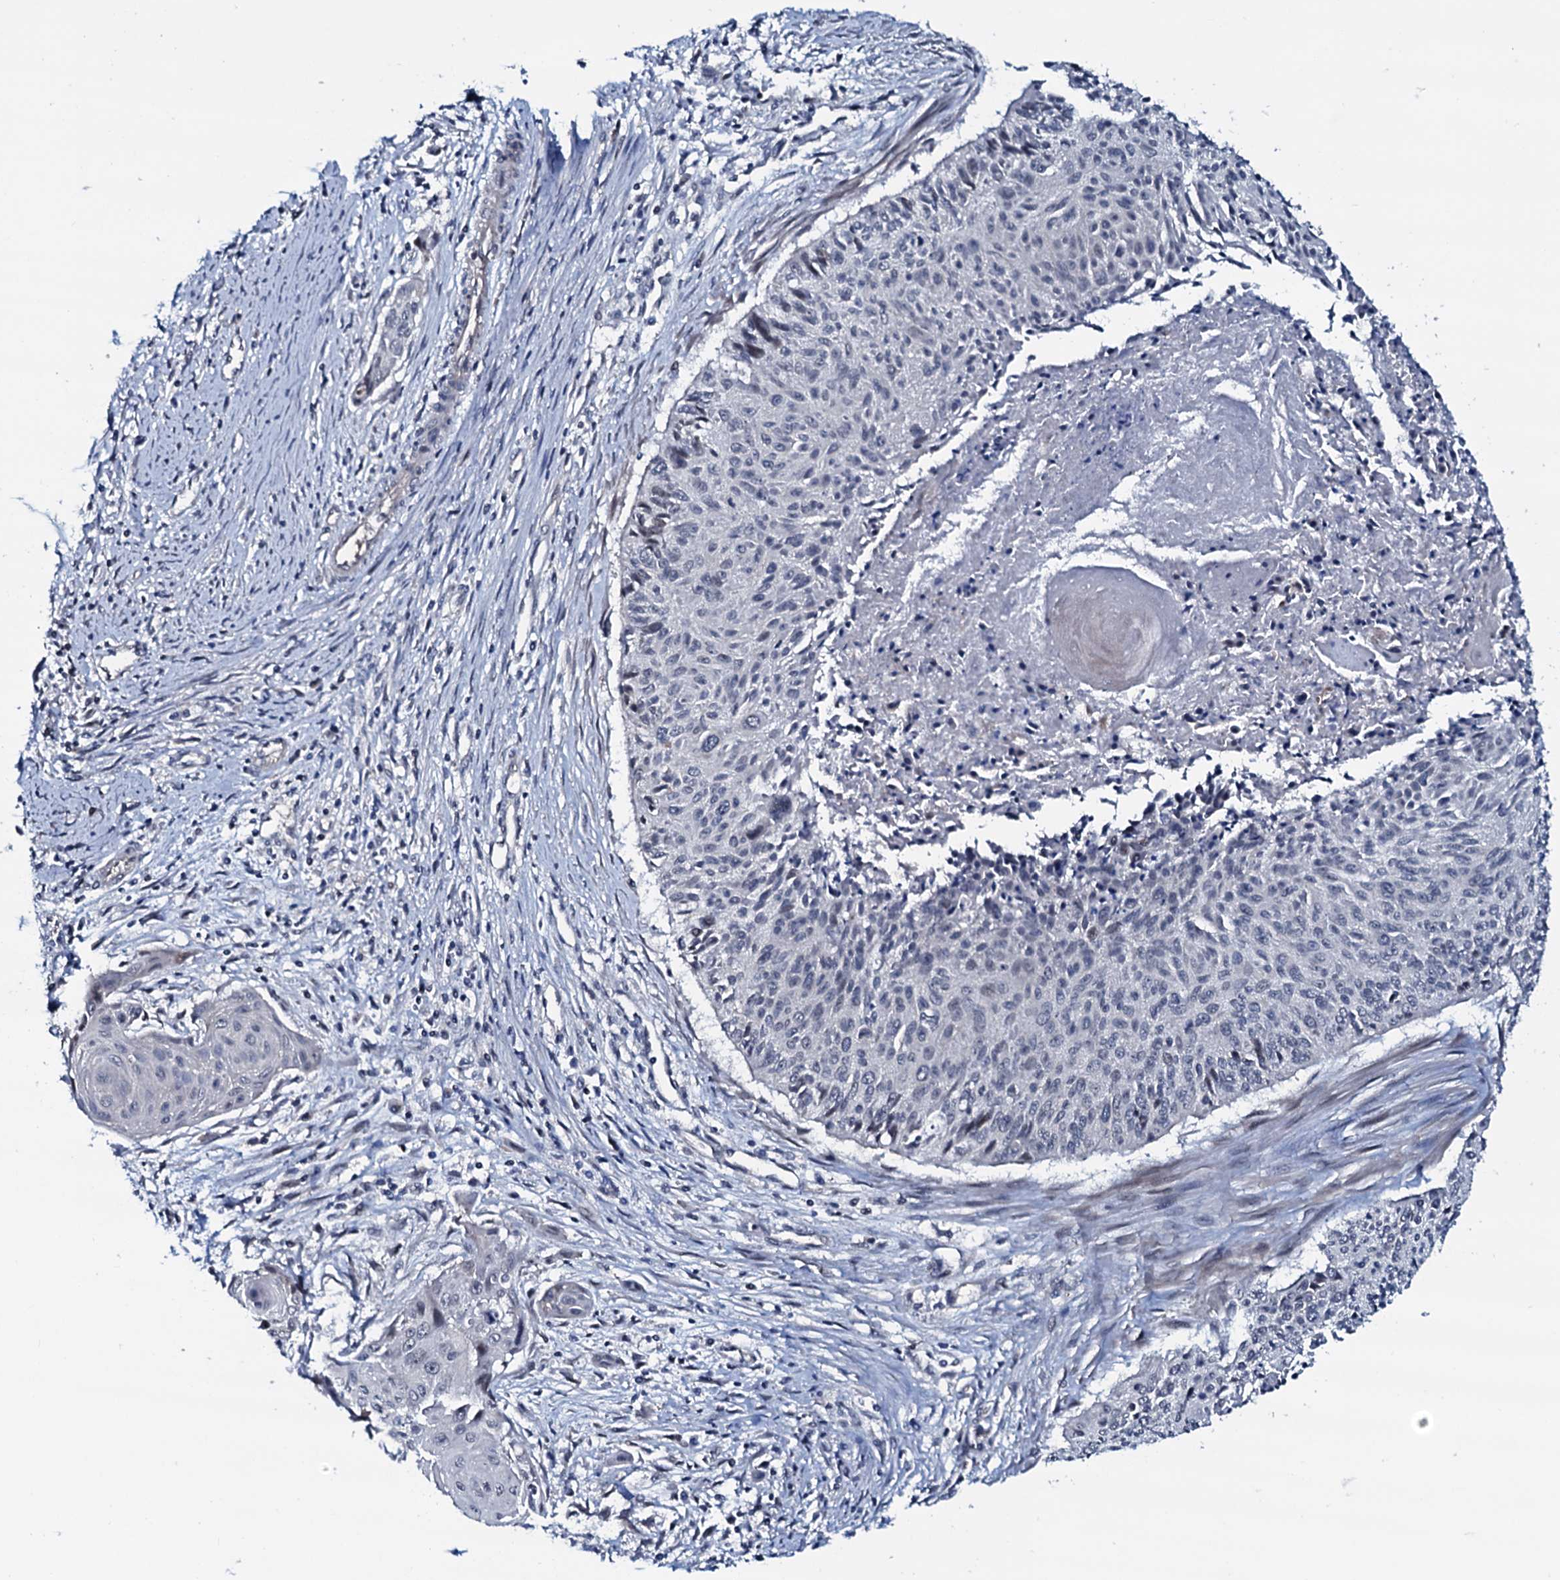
{"staining": {"intensity": "negative", "quantity": "none", "location": "none"}, "tissue": "cervical cancer", "cell_type": "Tumor cells", "image_type": "cancer", "snomed": [{"axis": "morphology", "description": "Squamous cell carcinoma, NOS"}, {"axis": "topography", "description": "Cervix"}], "caption": "High power microscopy histopathology image of an IHC image of cervical squamous cell carcinoma, revealing no significant expression in tumor cells. The staining is performed using DAB (3,3'-diaminobenzidine) brown chromogen with nuclei counter-stained in using hematoxylin.", "gene": "OGFOD2", "patient": {"sex": "female", "age": 55}}